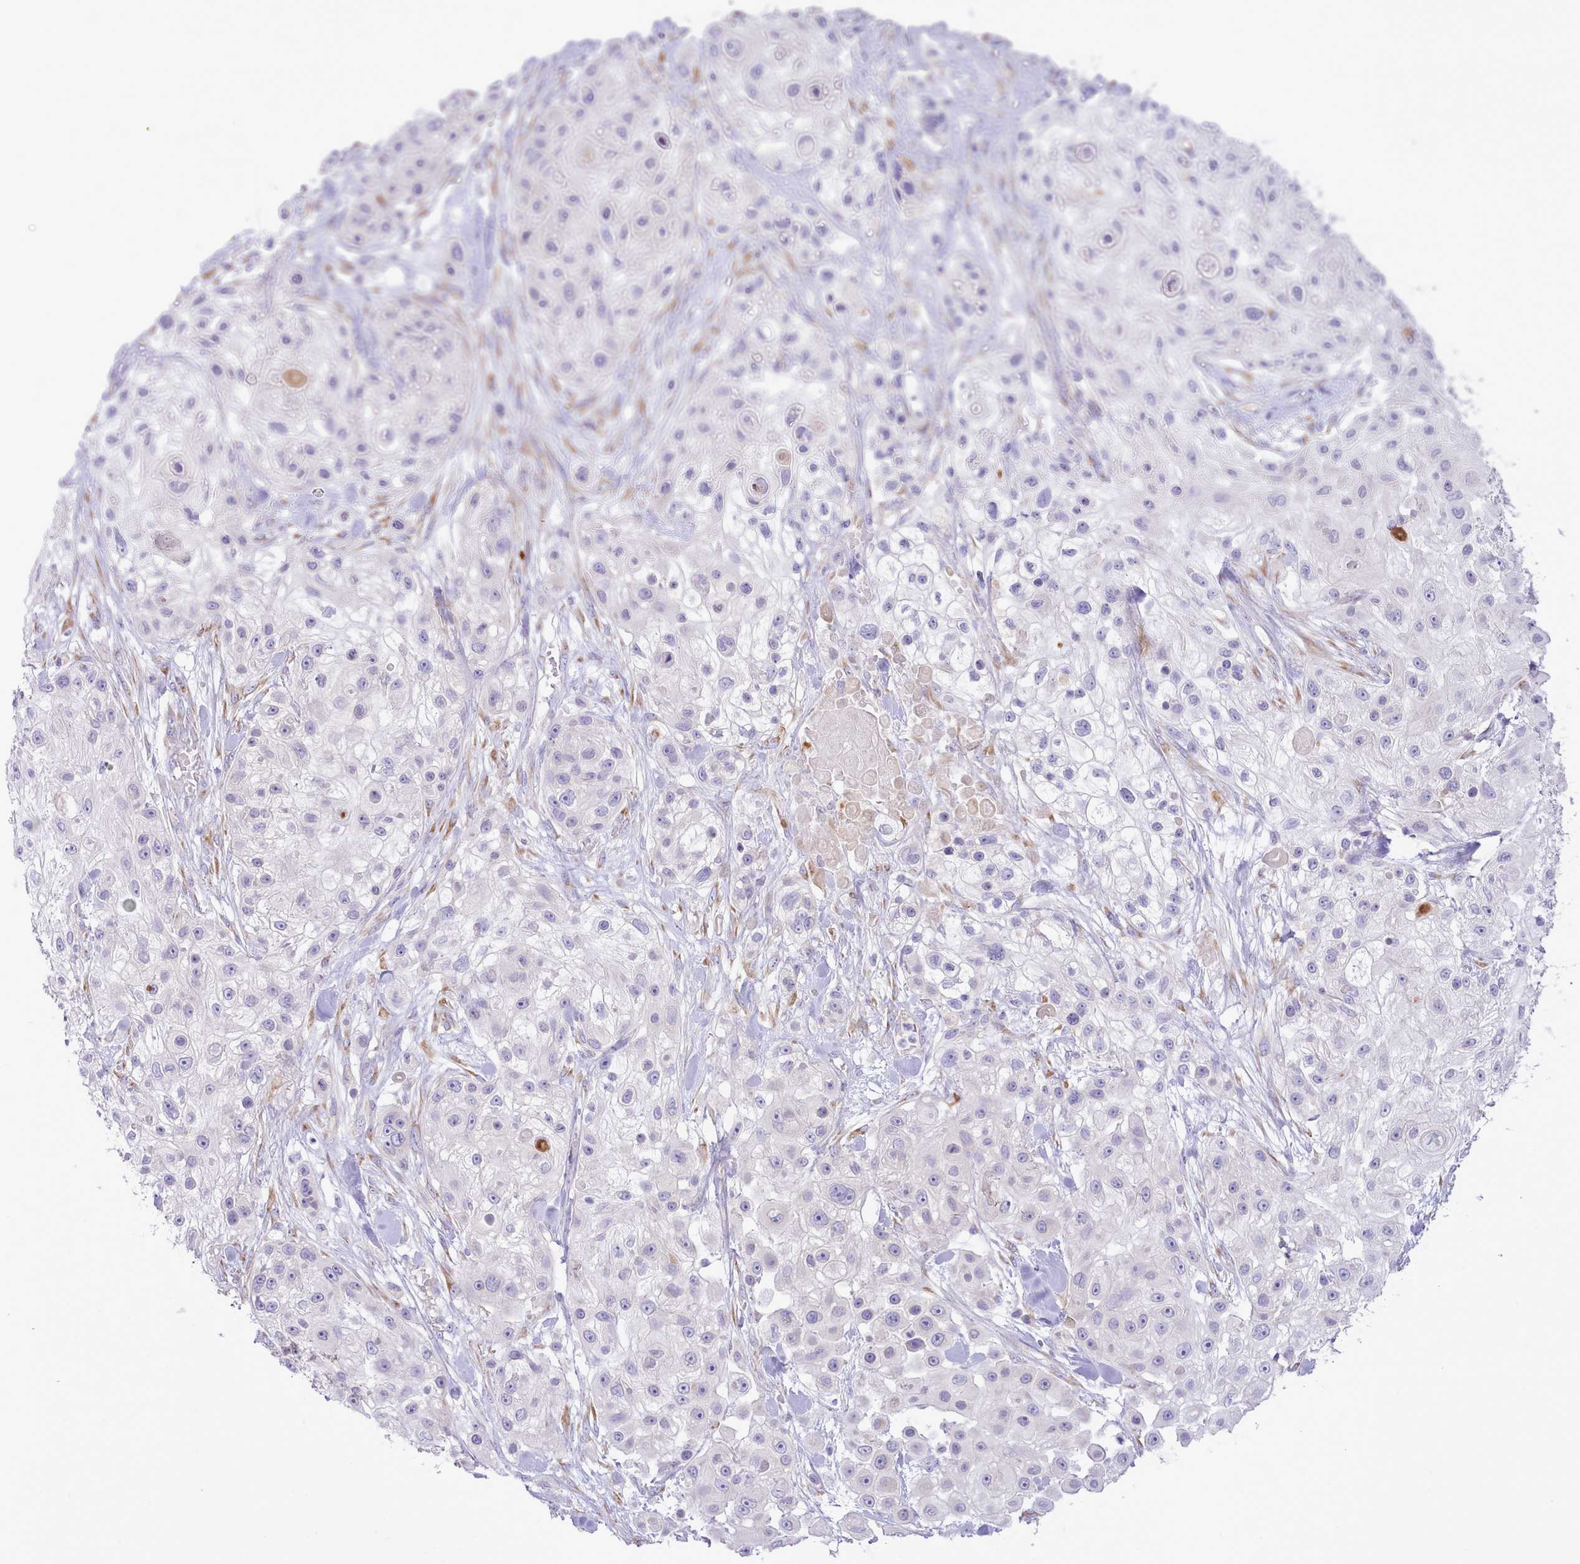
{"staining": {"intensity": "negative", "quantity": "none", "location": "none"}, "tissue": "skin cancer", "cell_type": "Tumor cells", "image_type": "cancer", "snomed": [{"axis": "morphology", "description": "Squamous cell carcinoma, NOS"}, {"axis": "topography", "description": "Skin"}], "caption": "Tumor cells are negative for brown protein staining in skin cancer.", "gene": "CCL1", "patient": {"sex": "male", "age": 67}}